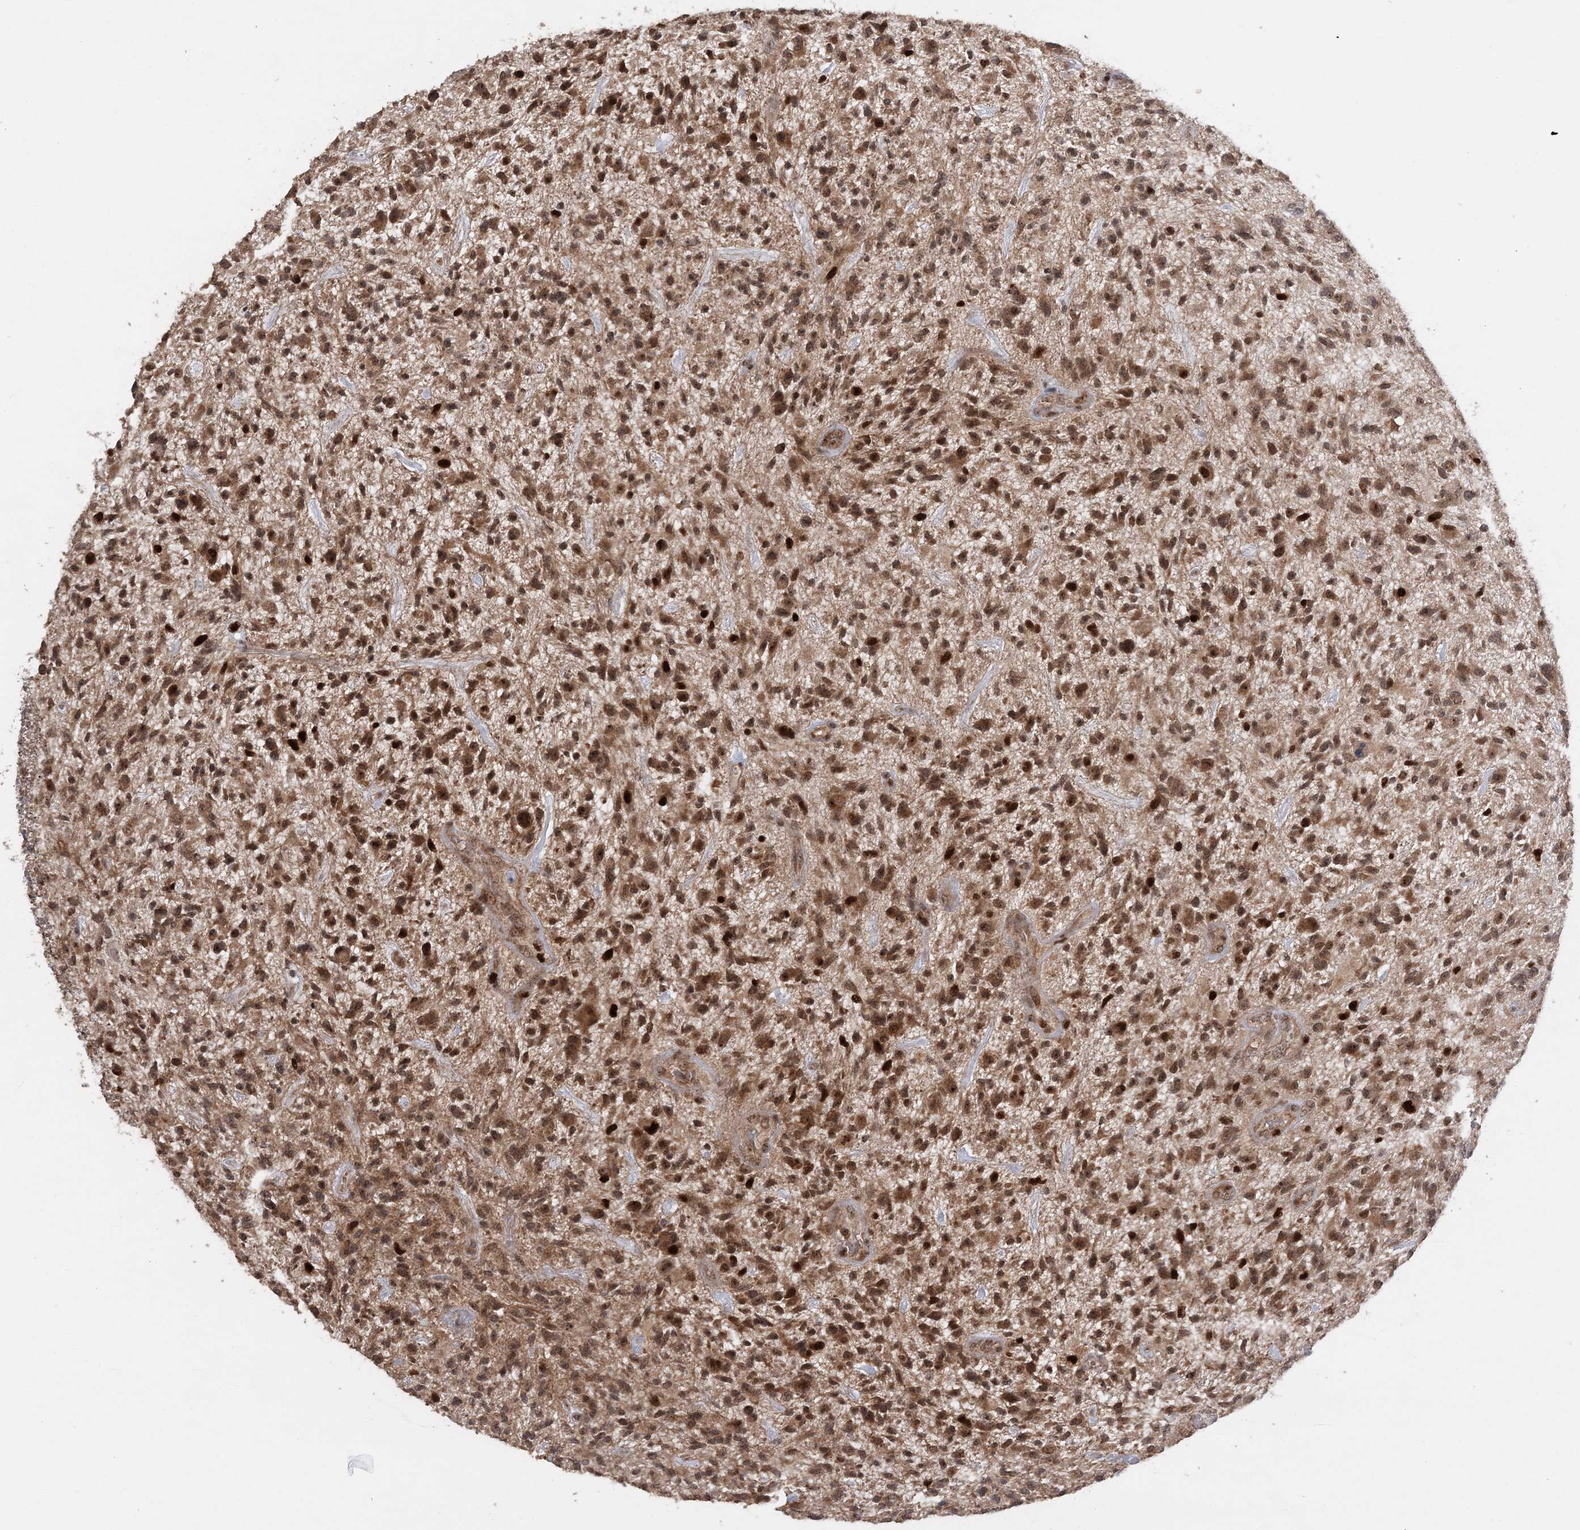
{"staining": {"intensity": "moderate", "quantity": ">75%", "location": "cytoplasmic/membranous,nuclear"}, "tissue": "glioma", "cell_type": "Tumor cells", "image_type": "cancer", "snomed": [{"axis": "morphology", "description": "Glioma, malignant, High grade"}, {"axis": "topography", "description": "Brain"}], "caption": "This is a photomicrograph of immunohistochemistry staining of malignant high-grade glioma, which shows moderate positivity in the cytoplasmic/membranous and nuclear of tumor cells.", "gene": "KIF4A", "patient": {"sex": "male", "age": 47}}